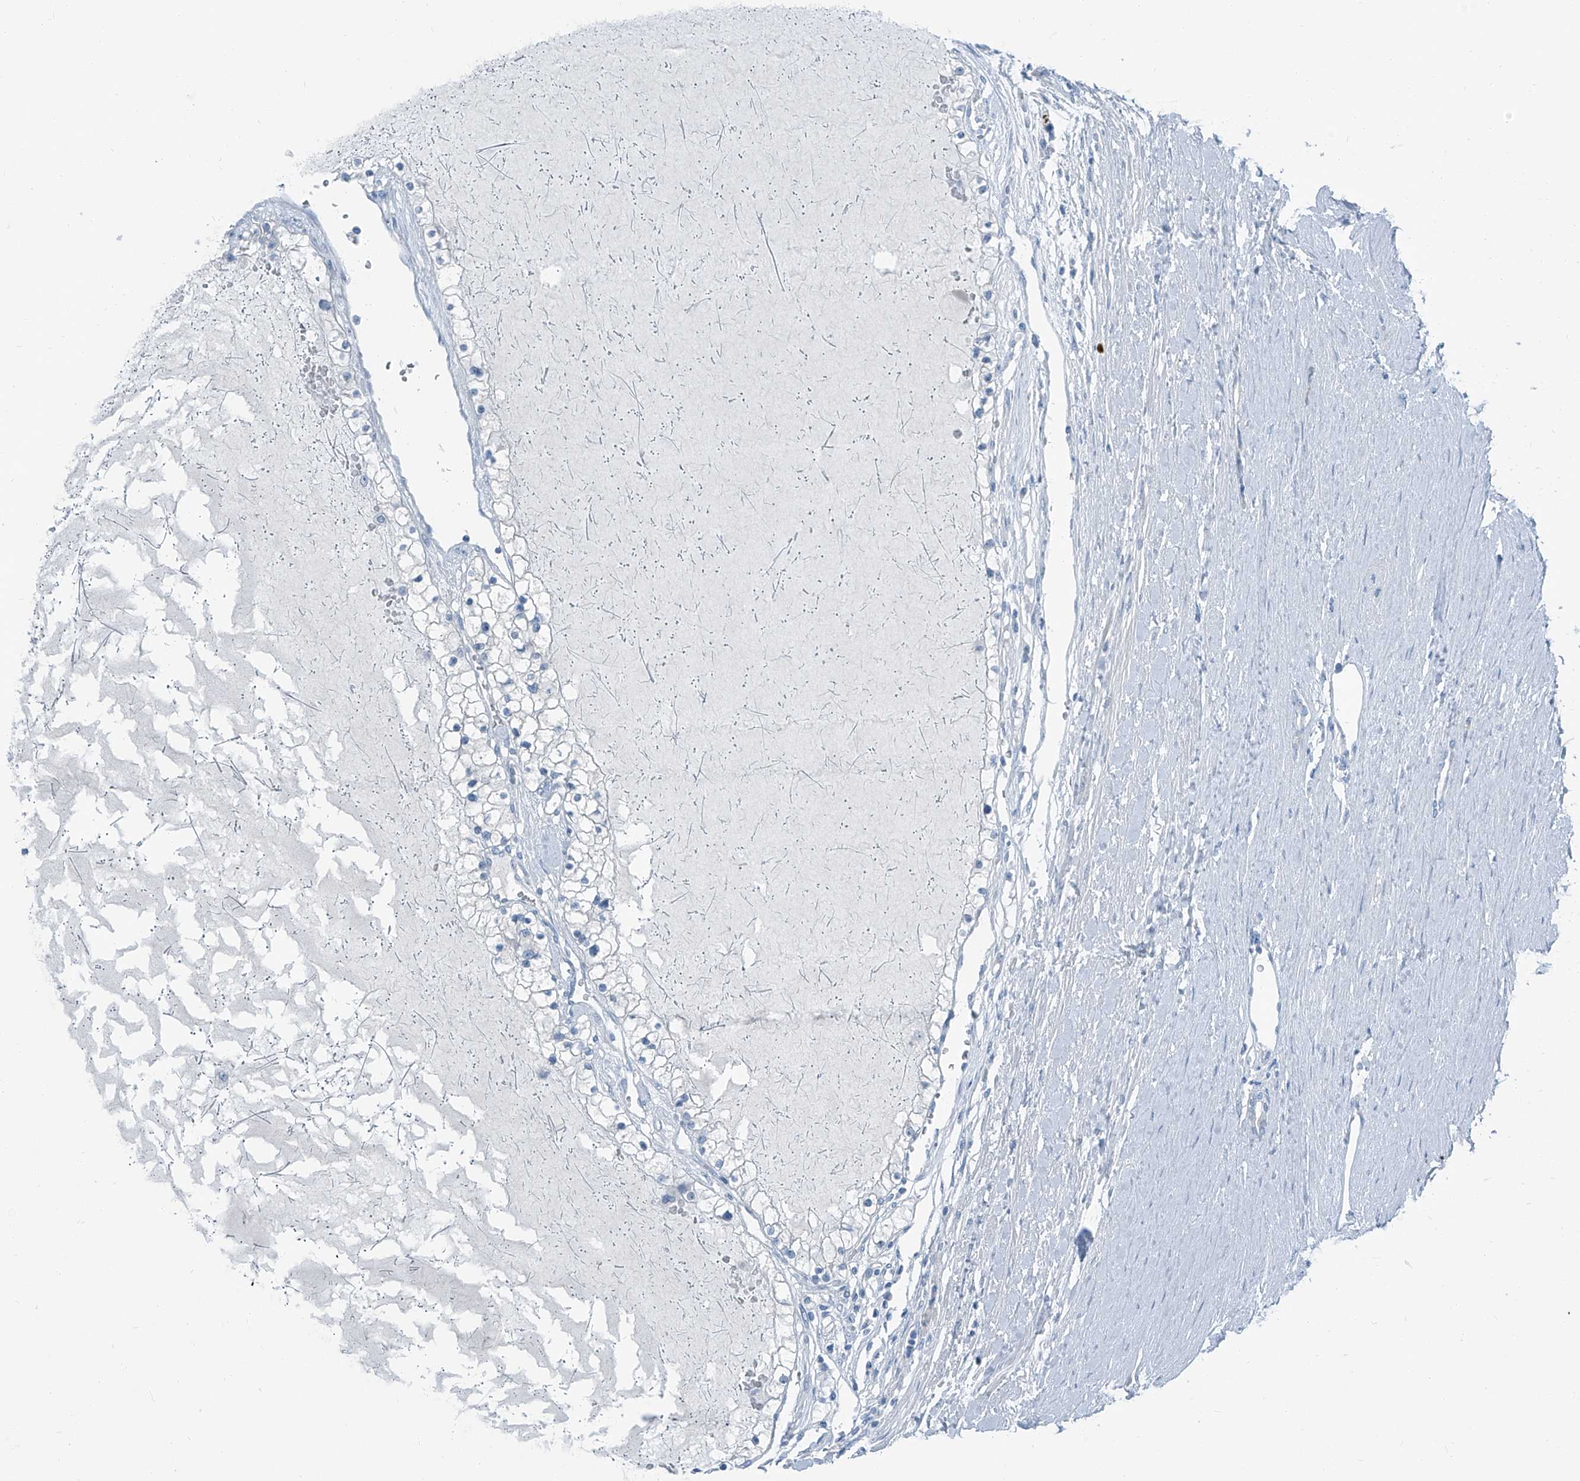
{"staining": {"intensity": "negative", "quantity": "none", "location": "none"}, "tissue": "renal cancer", "cell_type": "Tumor cells", "image_type": "cancer", "snomed": [{"axis": "morphology", "description": "Normal tissue, NOS"}, {"axis": "morphology", "description": "Adenocarcinoma, NOS"}, {"axis": "topography", "description": "Kidney"}], "caption": "The micrograph exhibits no significant staining in tumor cells of renal cancer.", "gene": "RGN", "patient": {"sex": "male", "age": 68}}